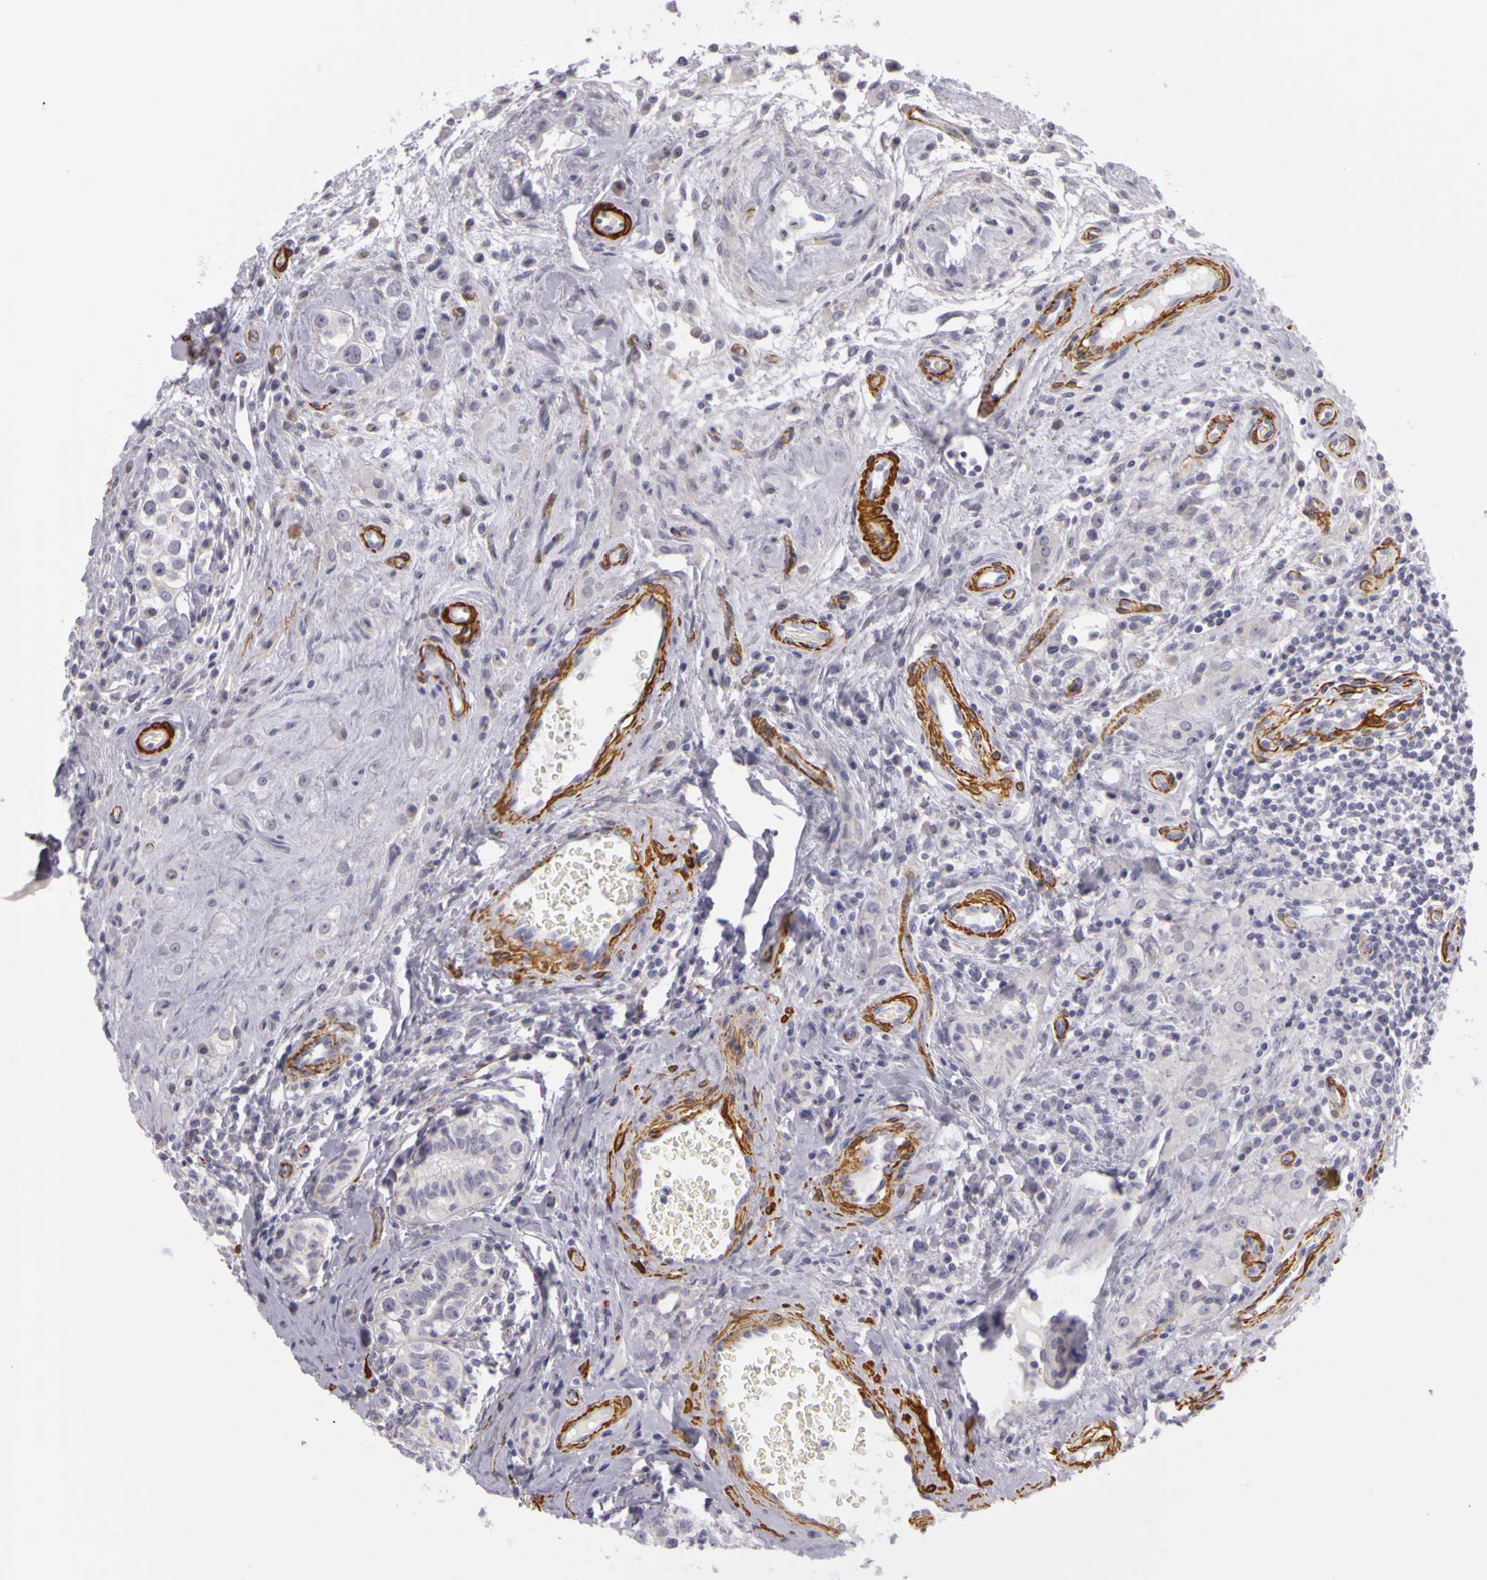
{"staining": {"intensity": "weak", "quantity": "25%-75%", "location": "cytoplasmic/membranous"}, "tissue": "testis cancer", "cell_type": "Tumor cells", "image_type": "cancer", "snomed": [{"axis": "morphology", "description": "Seminoma, NOS"}, {"axis": "topography", "description": "Testis"}], "caption": "Testis cancer tissue exhibits weak cytoplasmic/membranous positivity in approximately 25%-75% of tumor cells, visualized by immunohistochemistry.", "gene": "CNTN2", "patient": {"sex": "male", "age": 32}}